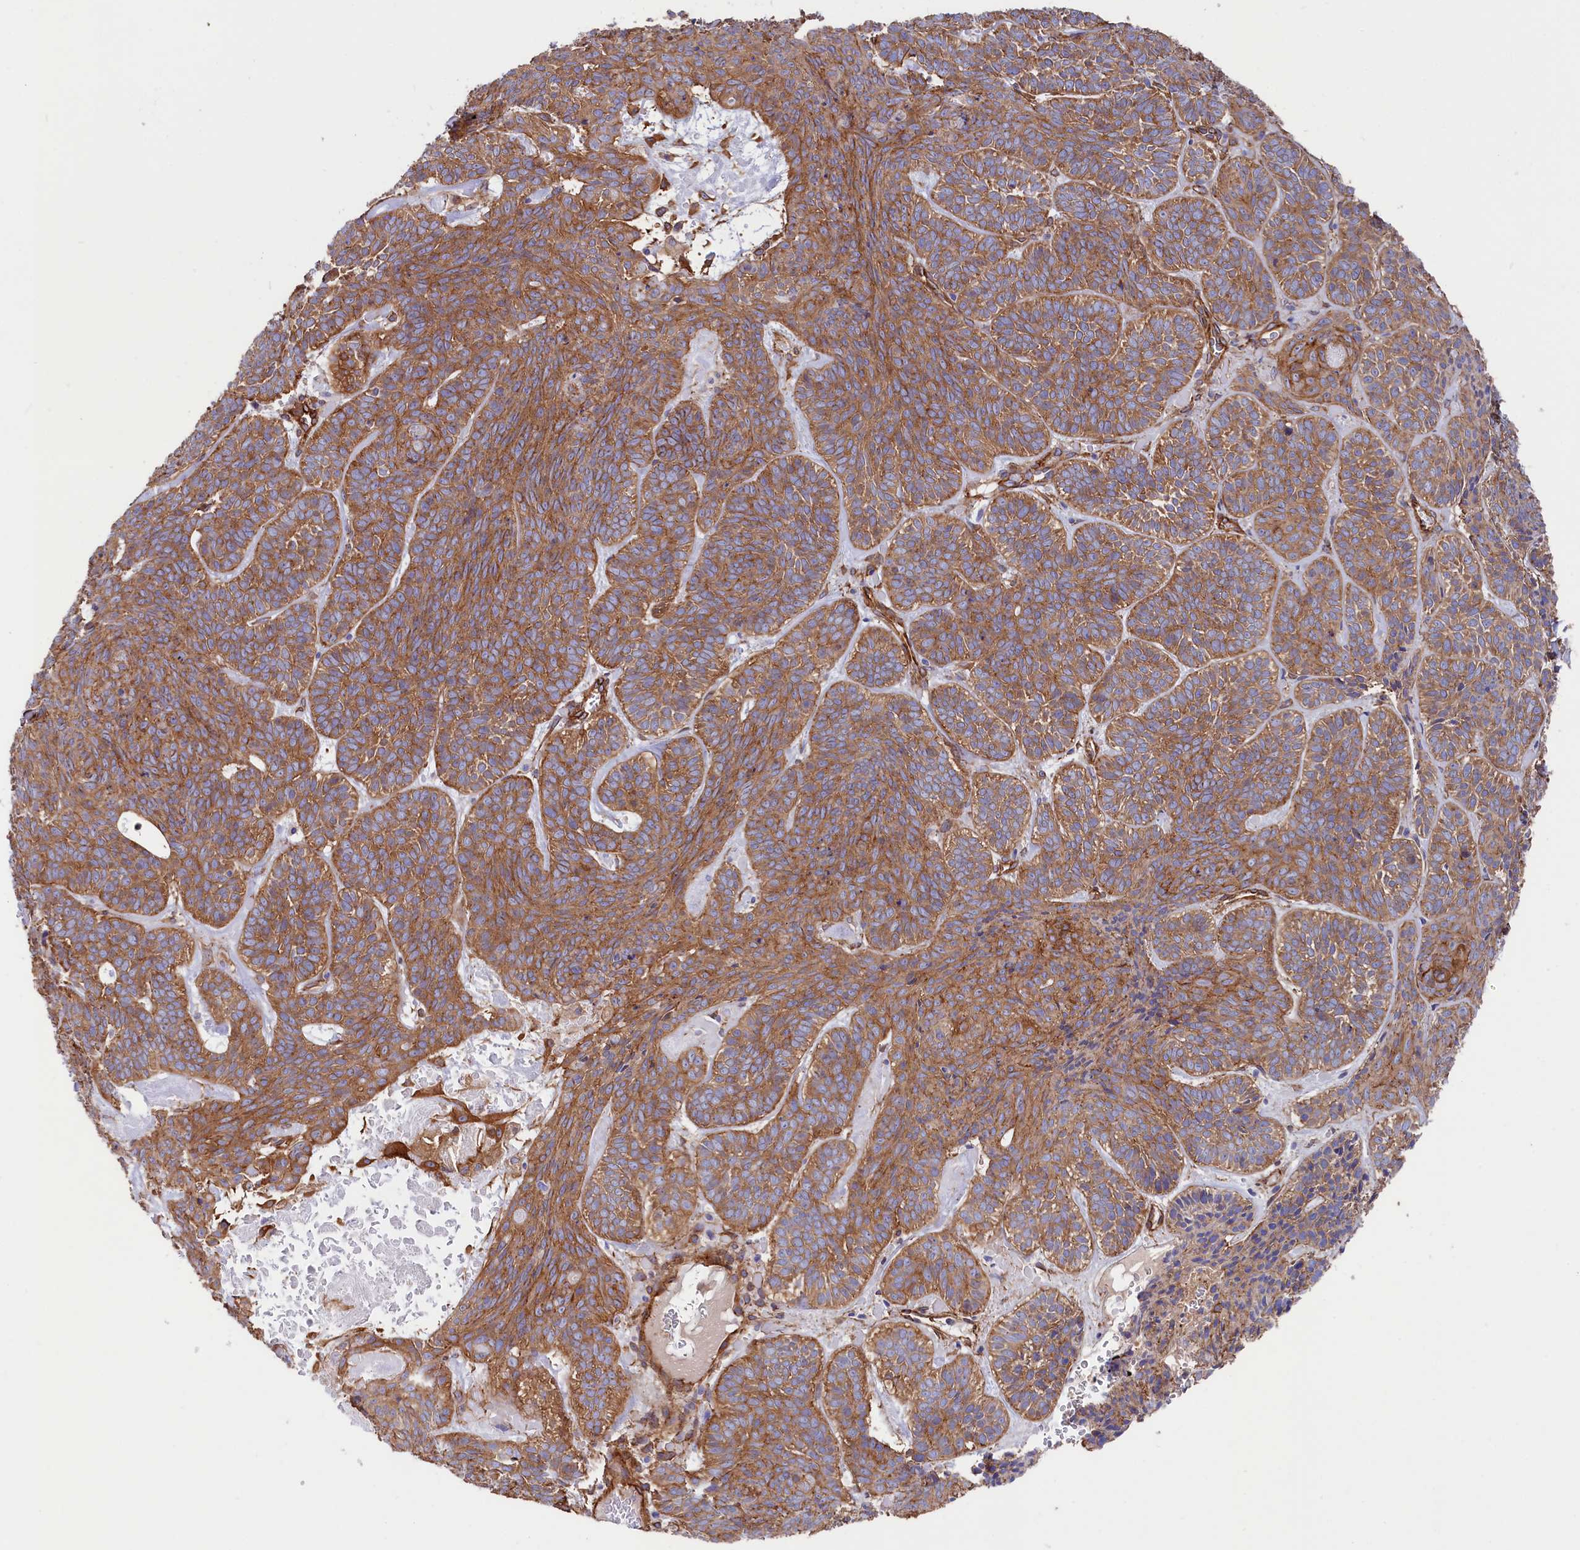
{"staining": {"intensity": "moderate", "quantity": ">75%", "location": "cytoplasmic/membranous"}, "tissue": "skin cancer", "cell_type": "Tumor cells", "image_type": "cancer", "snomed": [{"axis": "morphology", "description": "Basal cell carcinoma"}, {"axis": "topography", "description": "Skin"}], "caption": "This is a photomicrograph of immunohistochemistry (IHC) staining of skin basal cell carcinoma, which shows moderate staining in the cytoplasmic/membranous of tumor cells.", "gene": "TNKS1BP1", "patient": {"sex": "male", "age": 85}}